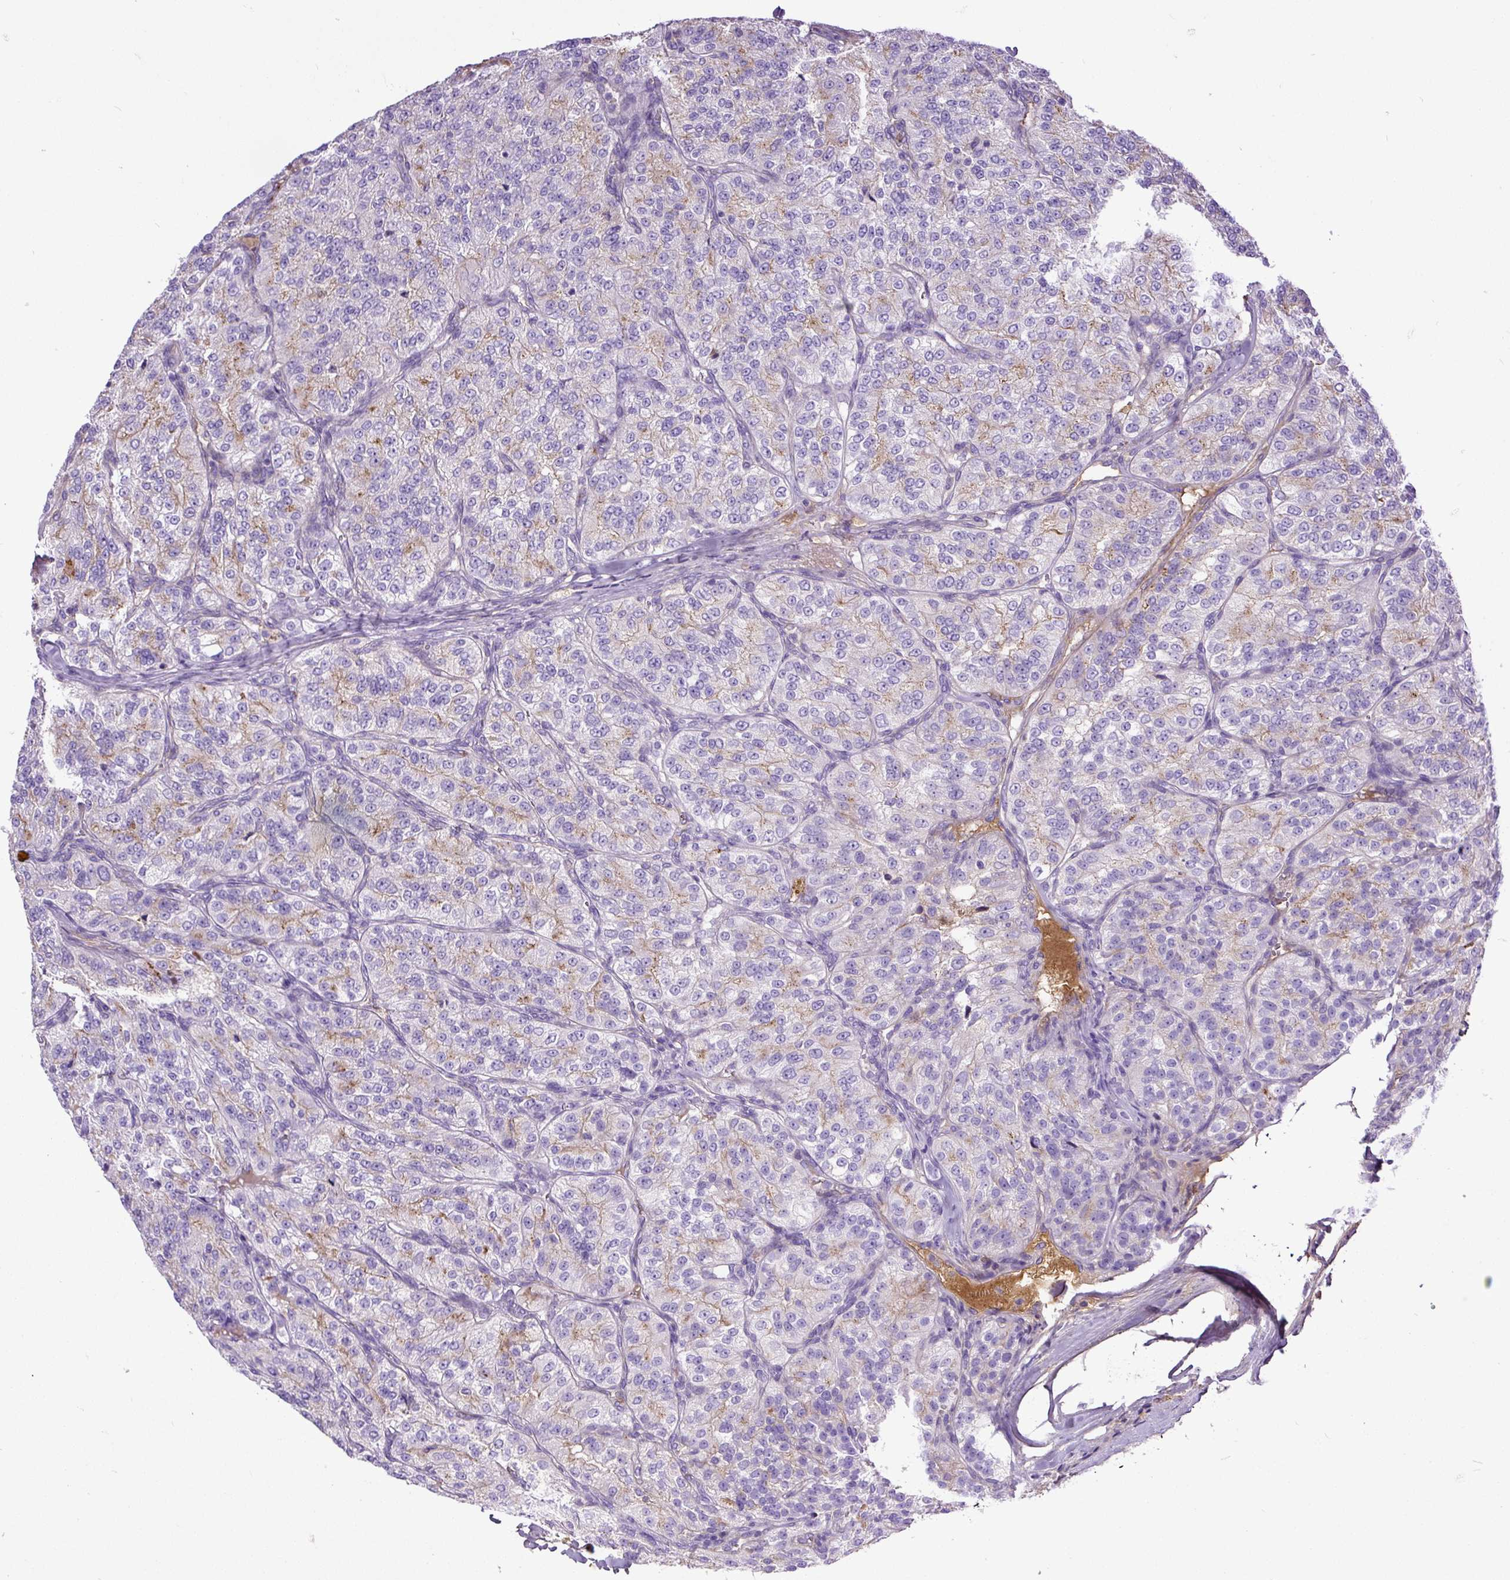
{"staining": {"intensity": "negative", "quantity": "none", "location": "none"}, "tissue": "renal cancer", "cell_type": "Tumor cells", "image_type": "cancer", "snomed": [{"axis": "morphology", "description": "Adenocarcinoma, NOS"}, {"axis": "topography", "description": "Kidney"}], "caption": "Protein analysis of renal adenocarcinoma exhibits no significant expression in tumor cells.", "gene": "CLEC3B", "patient": {"sex": "female", "age": 63}}